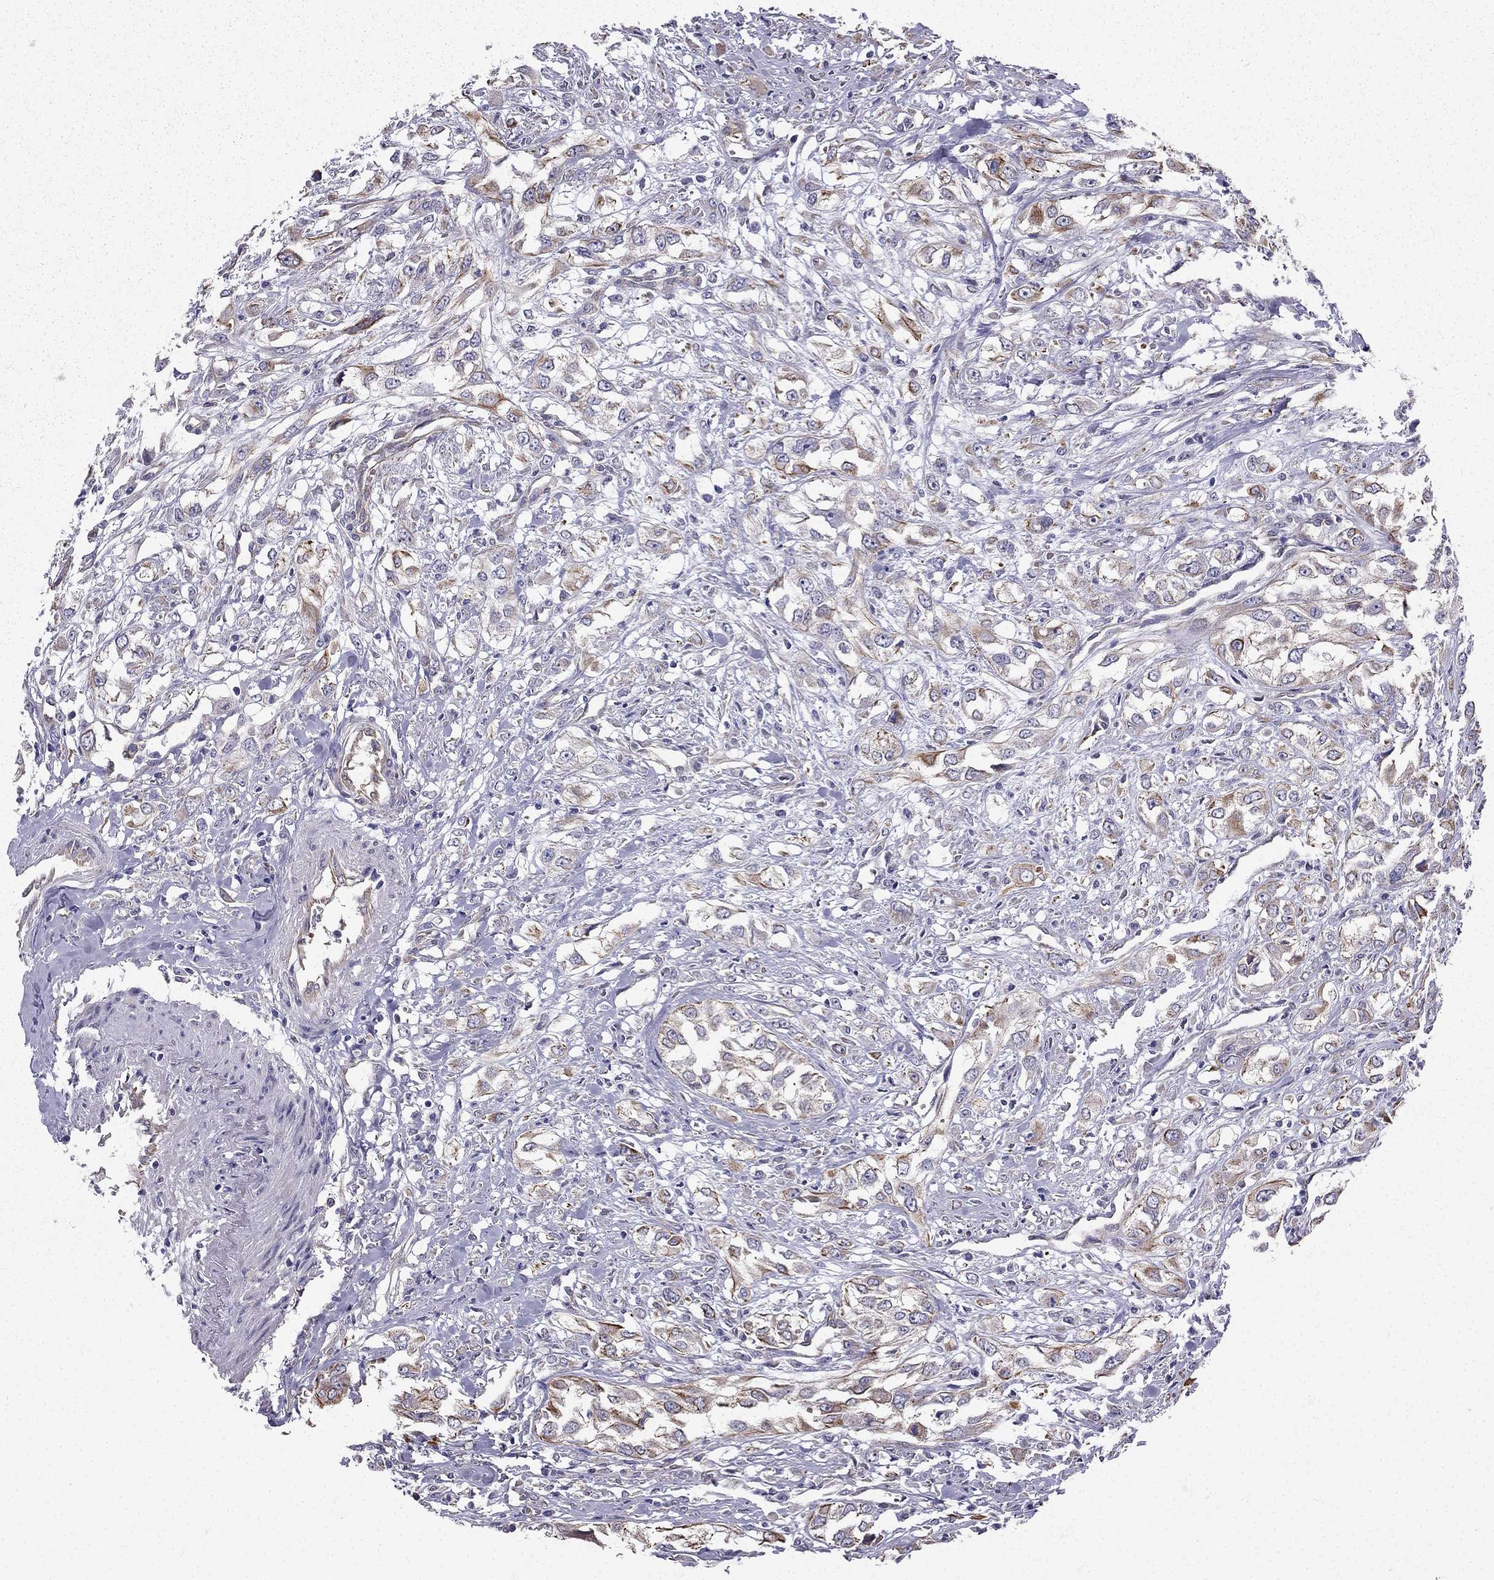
{"staining": {"intensity": "strong", "quantity": "25%-75%", "location": "cytoplasmic/membranous"}, "tissue": "urothelial cancer", "cell_type": "Tumor cells", "image_type": "cancer", "snomed": [{"axis": "morphology", "description": "Urothelial carcinoma, High grade"}, {"axis": "topography", "description": "Urinary bladder"}], "caption": "DAB immunohistochemical staining of urothelial cancer shows strong cytoplasmic/membranous protein expression in about 25%-75% of tumor cells.", "gene": "ENOX1", "patient": {"sex": "male", "age": 67}}